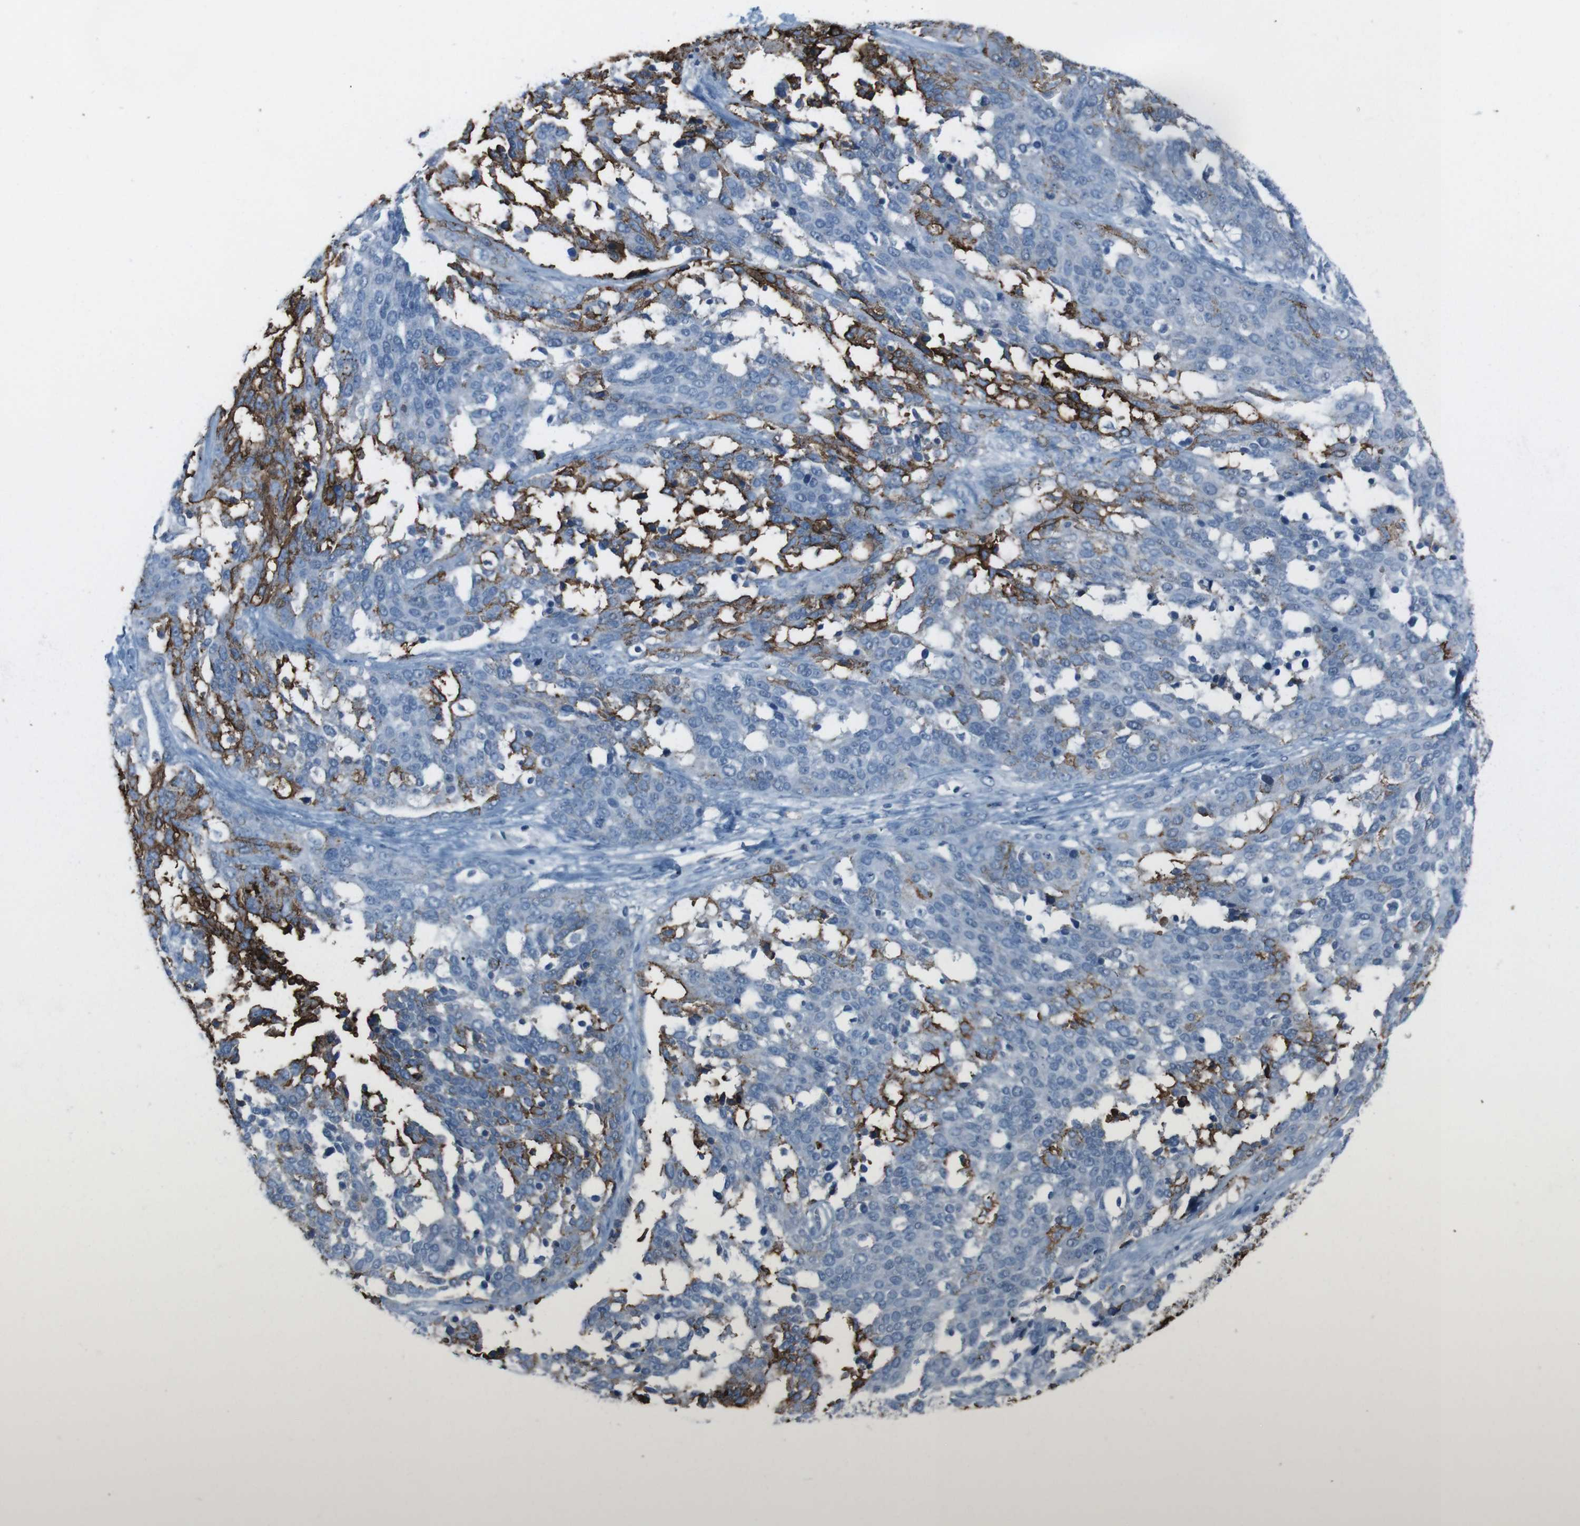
{"staining": {"intensity": "strong", "quantity": "25%-75%", "location": "cytoplasmic/membranous"}, "tissue": "ovarian cancer", "cell_type": "Tumor cells", "image_type": "cancer", "snomed": [{"axis": "morphology", "description": "Cystadenocarcinoma, serous, NOS"}, {"axis": "topography", "description": "Ovary"}], "caption": "DAB (3,3'-diaminobenzidine) immunohistochemical staining of human ovarian serous cystadenocarcinoma shows strong cytoplasmic/membranous protein positivity in approximately 25%-75% of tumor cells. (DAB IHC with brightfield microscopy, high magnification).", "gene": "ST6GAL1", "patient": {"sex": "female", "age": 44}}